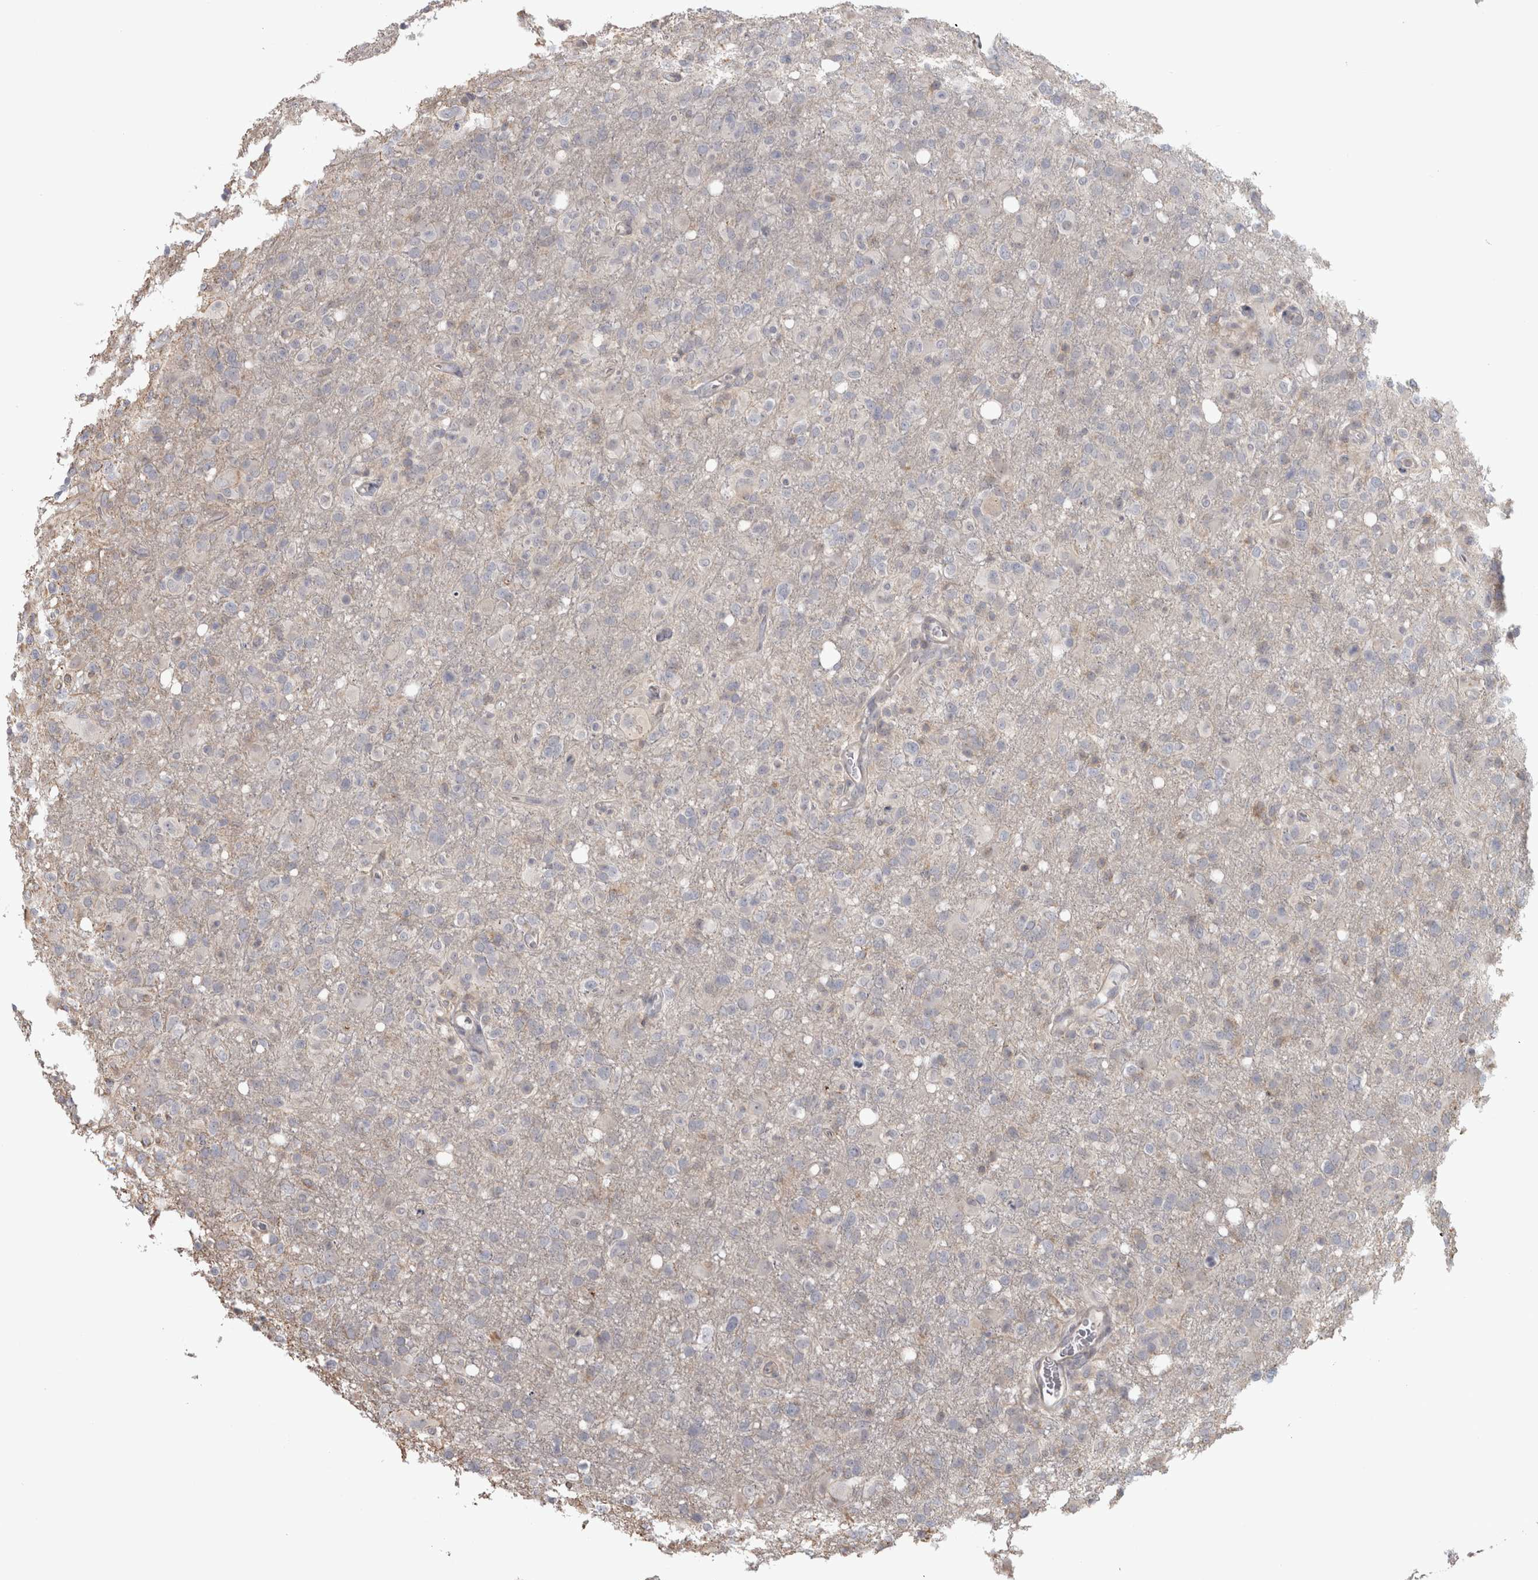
{"staining": {"intensity": "weak", "quantity": "<25%", "location": "cytoplasmic/membranous"}, "tissue": "glioma", "cell_type": "Tumor cells", "image_type": "cancer", "snomed": [{"axis": "morphology", "description": "Glioma, malignant, High grade"}, {"axis": "topography", "description": "Brain"}], "caption": "A histopathology image of glioma stained for a protein exhibits no brown staining in tumor cells.", "gene": "PPP1R12B", "patient": {"sex": "female", "age": 57}}